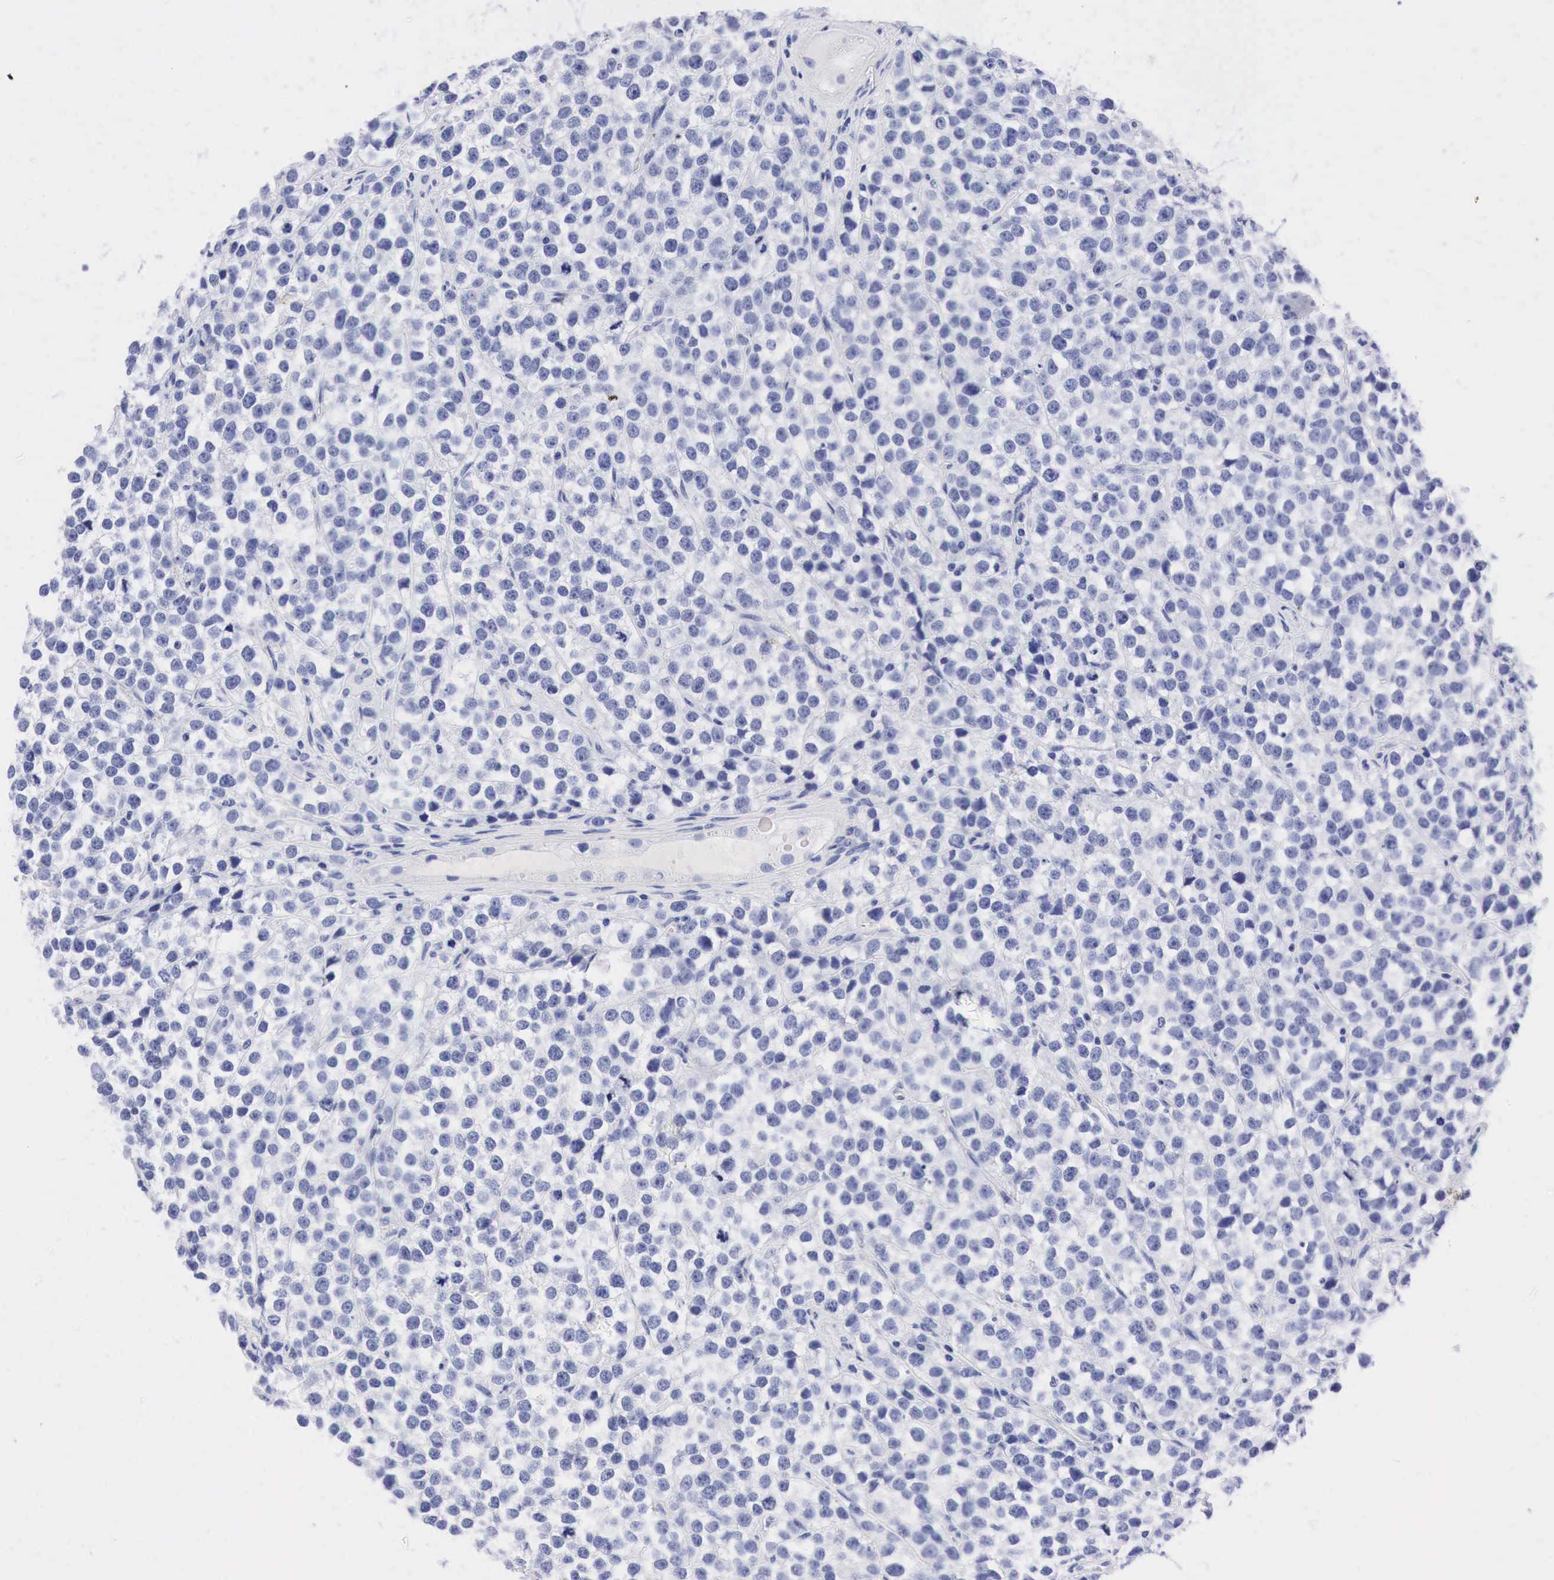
{"staining": {"intensity": "negative", "quantity": "none", "location": "none"}, "tissue": "testis cancer", "cell_type": "Tumor cells", "image_type": "cancer", "snomed": [{"axis": "morphology", "description": "Seminoma, NOS"}, {"axis": "topography", "description": "Testis"}], "caption": "Tumor cells show no significant protein positivity in seminoma (testis).", "gene": "NKX2-1", "patient": {"sex": "male", "age": 25}}